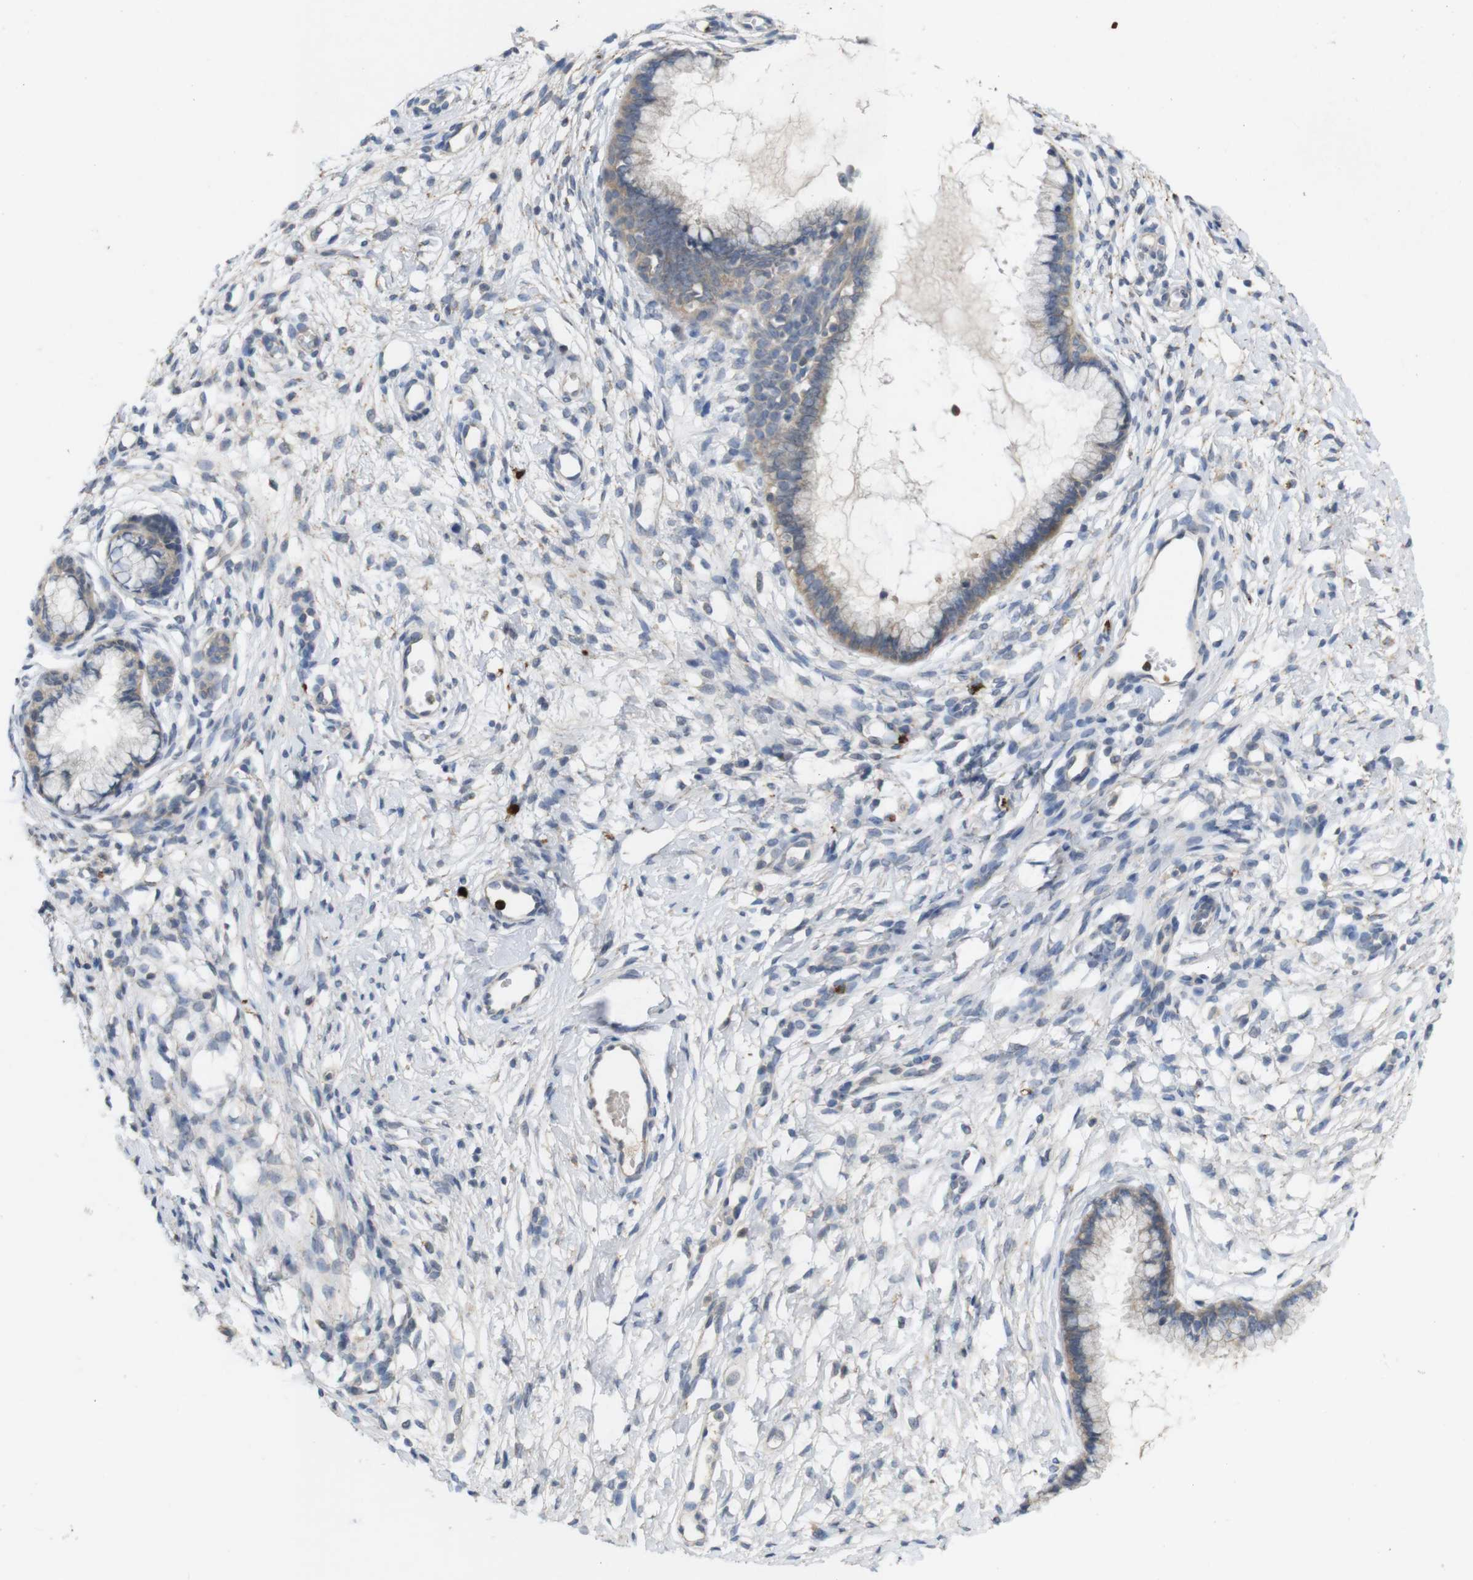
{"staining": {"intensity": "moderate", "quantity": ">75%", "location": "cytoplasmic/membranous"}, "tissue": "cervix", "cell_type": "Glandular cells", "image_type": "normal", "snomed": [{"axis": "morphology", "description": "Normal tissue, NOS"}, {"axis": "topography", "description": "Cervix"}], "caption": "Protein staining reveals moderate cytoplasmic/membranous expression in about >75% of glandular cells in normal cervix.", "gene": "TSPAN14", "patient": {"sex": "female", "age": 65}}